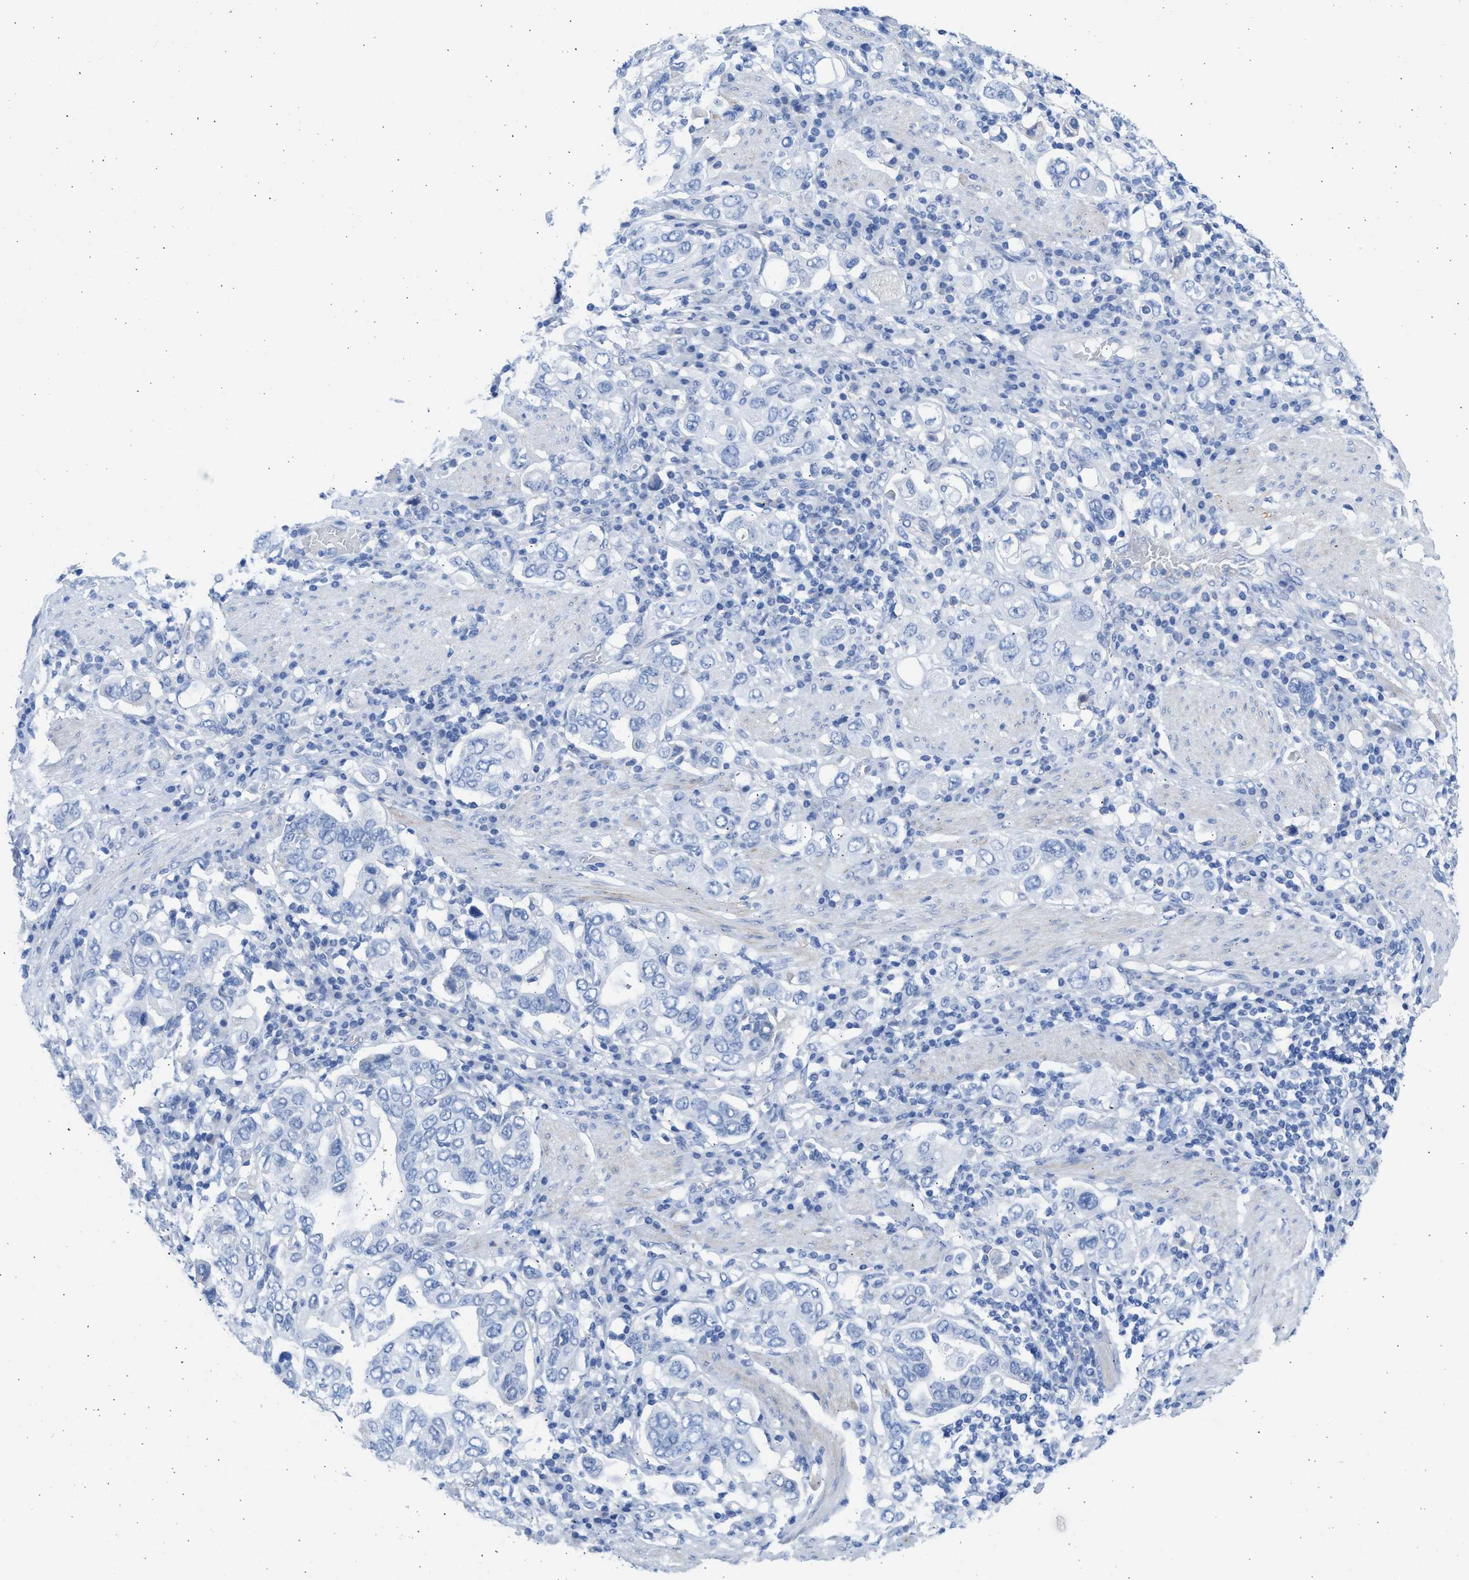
{"staining": {"intensity": "negative", "quantity": "none", "location": "none"}, "tissue": "stomach cancer", "cell_type": "Tumor cells", "image_type": "cancer", "snomed": [{"axis": "morphology", "description": "Adenocarcinoma, NOS"}, {"axis": "topography", "description": "Stomach, upper"}], "caption": "IHC photomicrograph of human stomach cancer (adenocarcinoma) stained for a protein (brown), which exhibits no staining in tumor cells.", "gene": "SPATA3", "patient": {"sex": "male", "age": 62}}